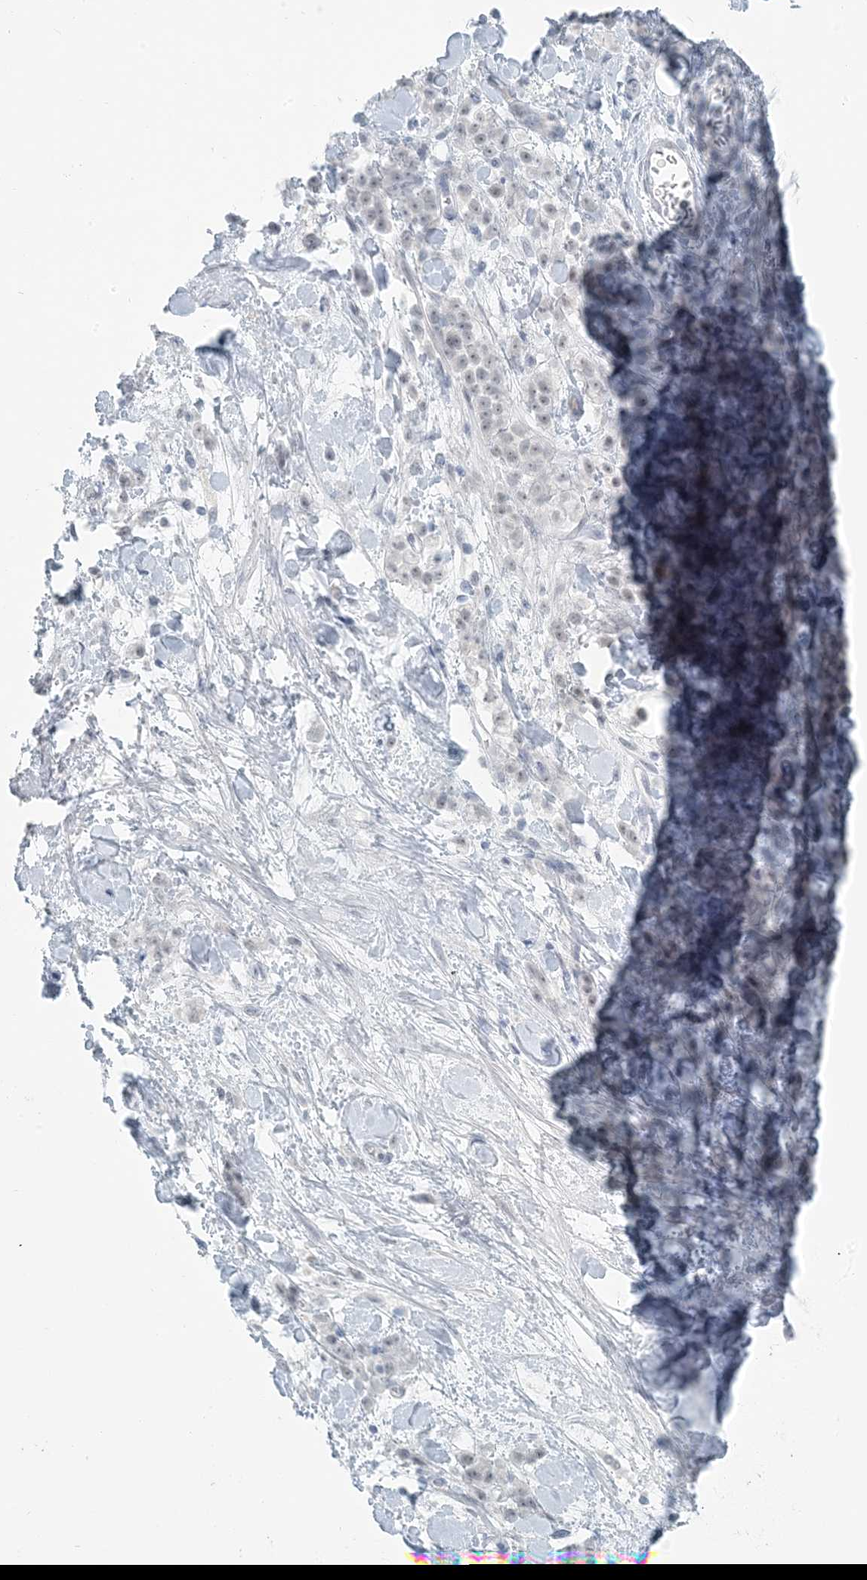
{"staining": {"intensity": "negative", "quantity": "none", "location": "none"}, "tissue": "stomach cancer", "cell_type": "Tumor cells", "image_type": "cancer", "snomed": [{"axis": "morphology", "description": "Normal tissue, NOS"}, {"axis": "morphology", "description": "Adenocarcinoma, NOS"}, {"axis": "topography", "description": "Stomach"}], "caption": "Tumor cells are negative for brown protein staining in stomach adenocarcinoma.", "gene": "SCML1", "patient": {"sex": "male", "age": 82}}